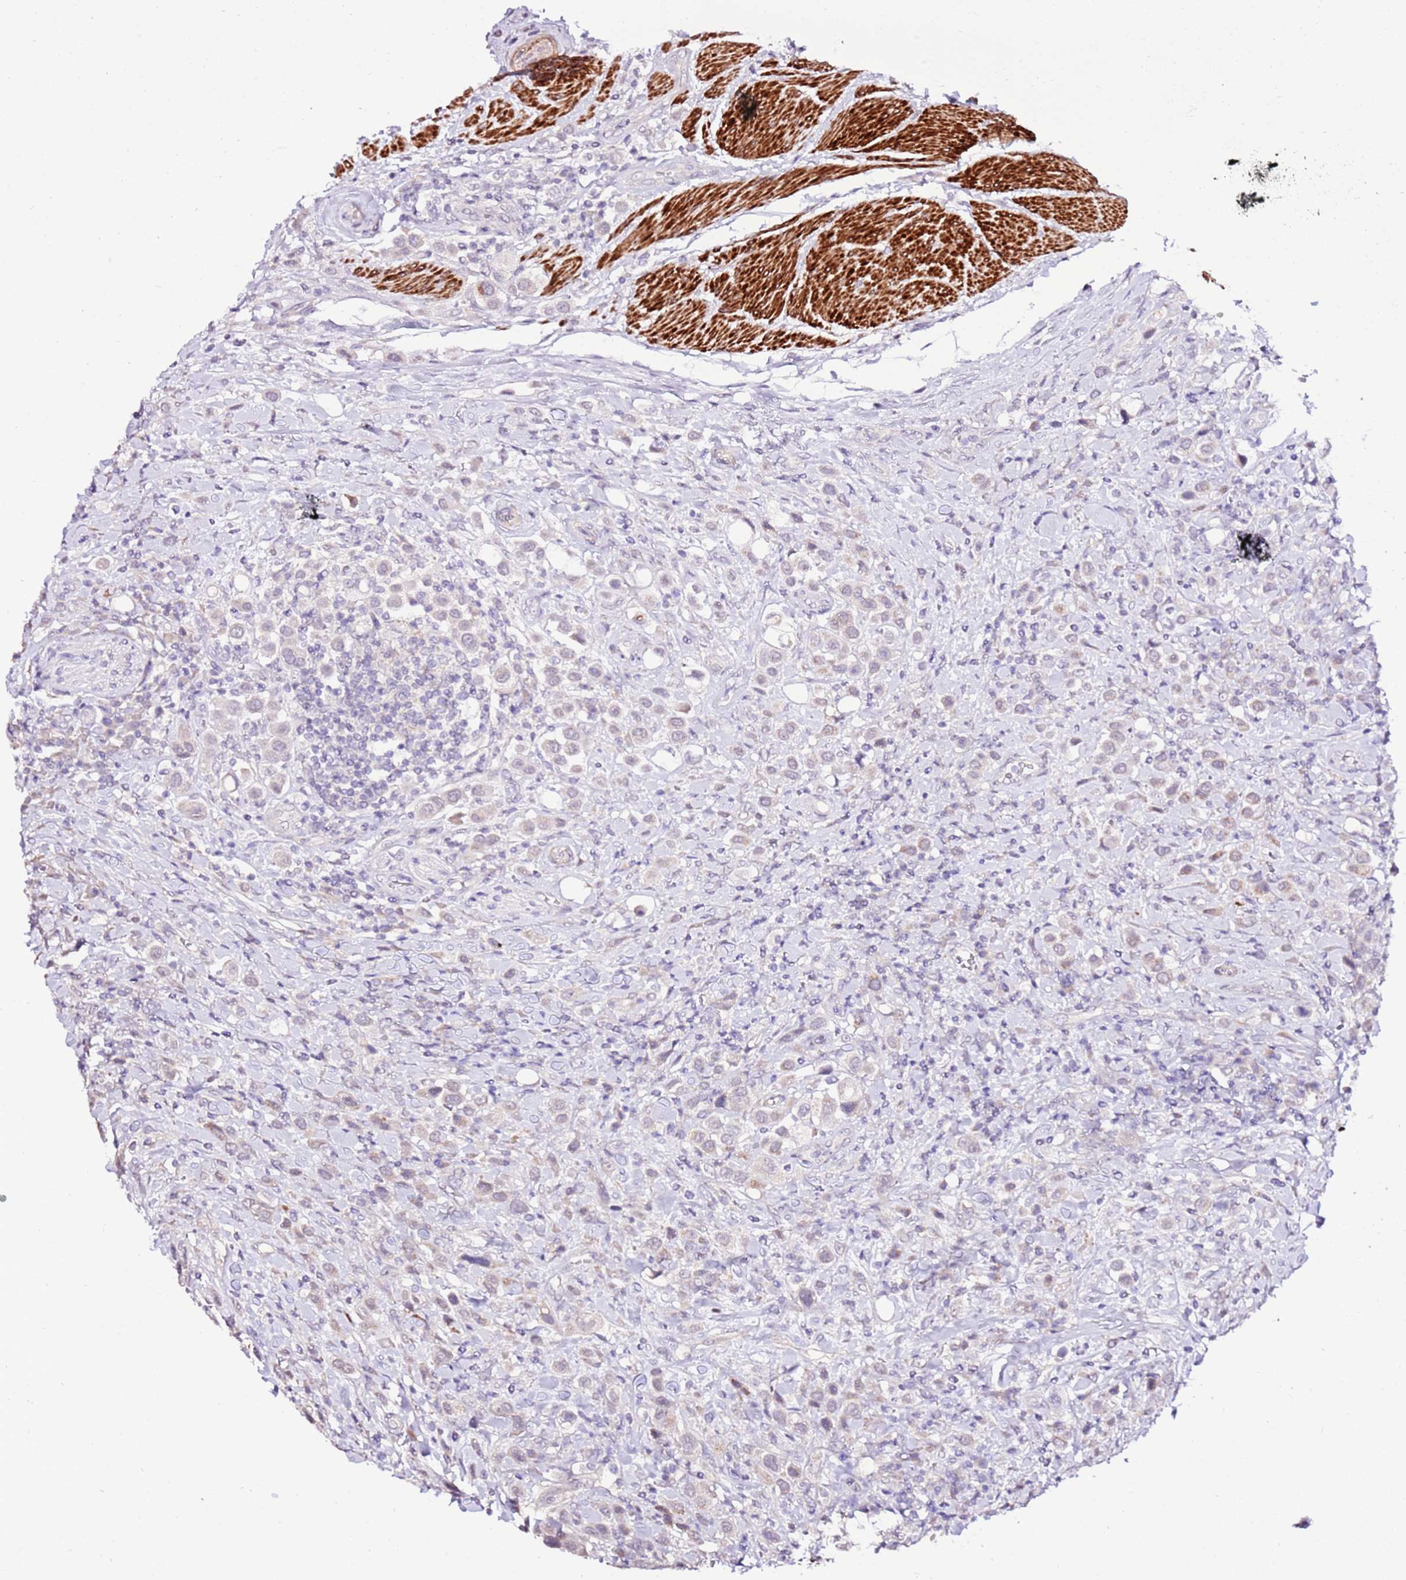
{"staining": {"intensity": "negative", "quantity": "none", "location": "none"}, "tissue": "urothelial cancer", "cell_type": "Tumor cells", "image_type": "cancer", "snomed": [{"axis": "morphology", "description": "Urothelial carcinoma, High grade"}, {"axis": "topography", "description": "Urinary bladder"}], "caption": "The histopathology image exhibits no significant positivity in tumor cells of urothelial cancer.", "gene": "ART5", "patient": {"sex": "male", "age": 50}}